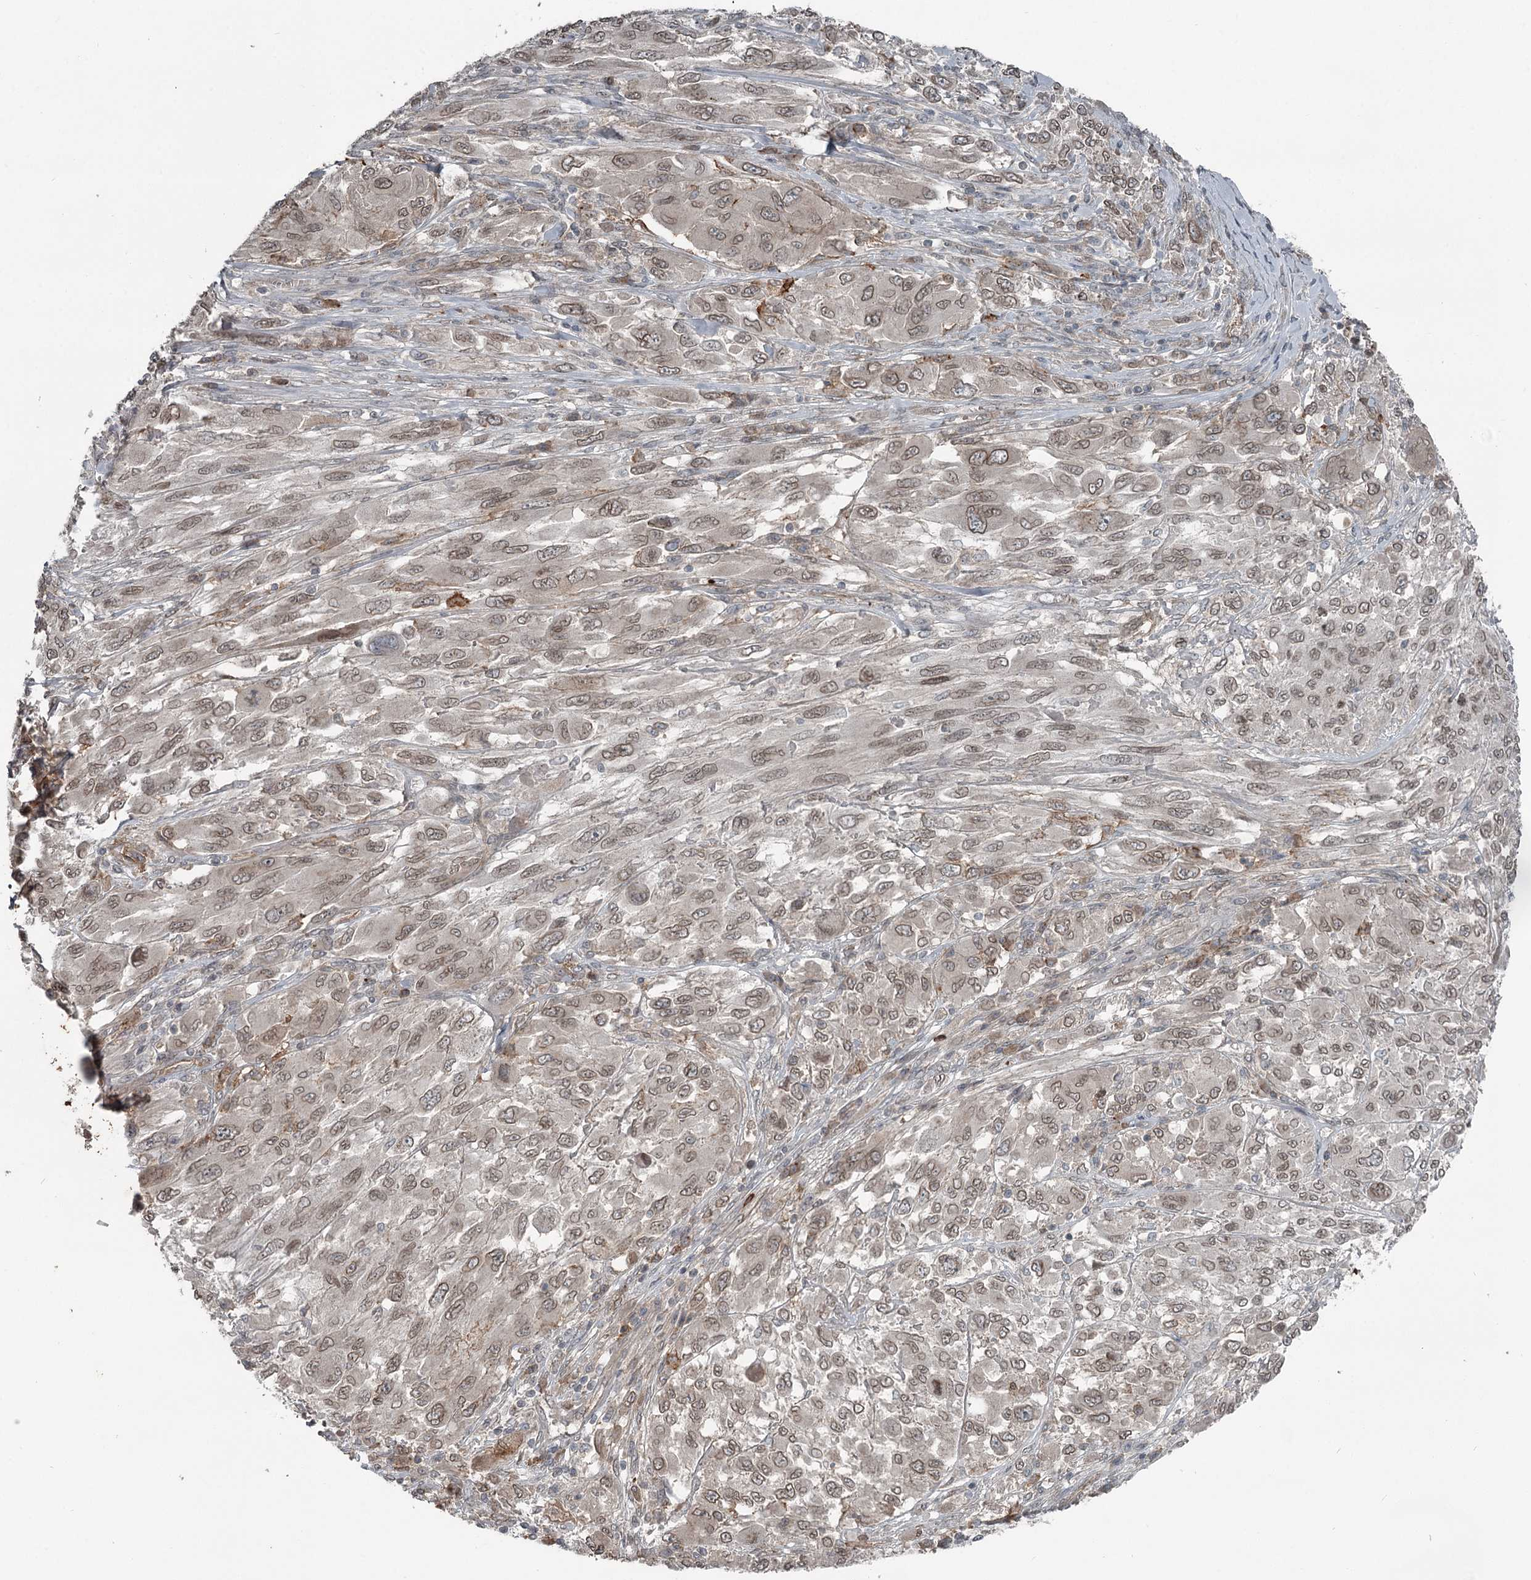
{"staining": {"intensity": "weak", "quantity": ">75%", "location": "nuclear"}, "tissue": "melanoma", "cell_type": "Tumor cells", "image_type": "cancer", "snomed": [{"axis": "morphology", "description": "Malignant melanoma, NOS"}, {"axis": "topography", "description": "Skin"}], "caption": "This is an image of IHC staining of malignant melanoma, which shows weak staining in the nuclear of tumor cells.", "gene": "SLC39A8", "patient": {"sex": "female", "age": 91}}